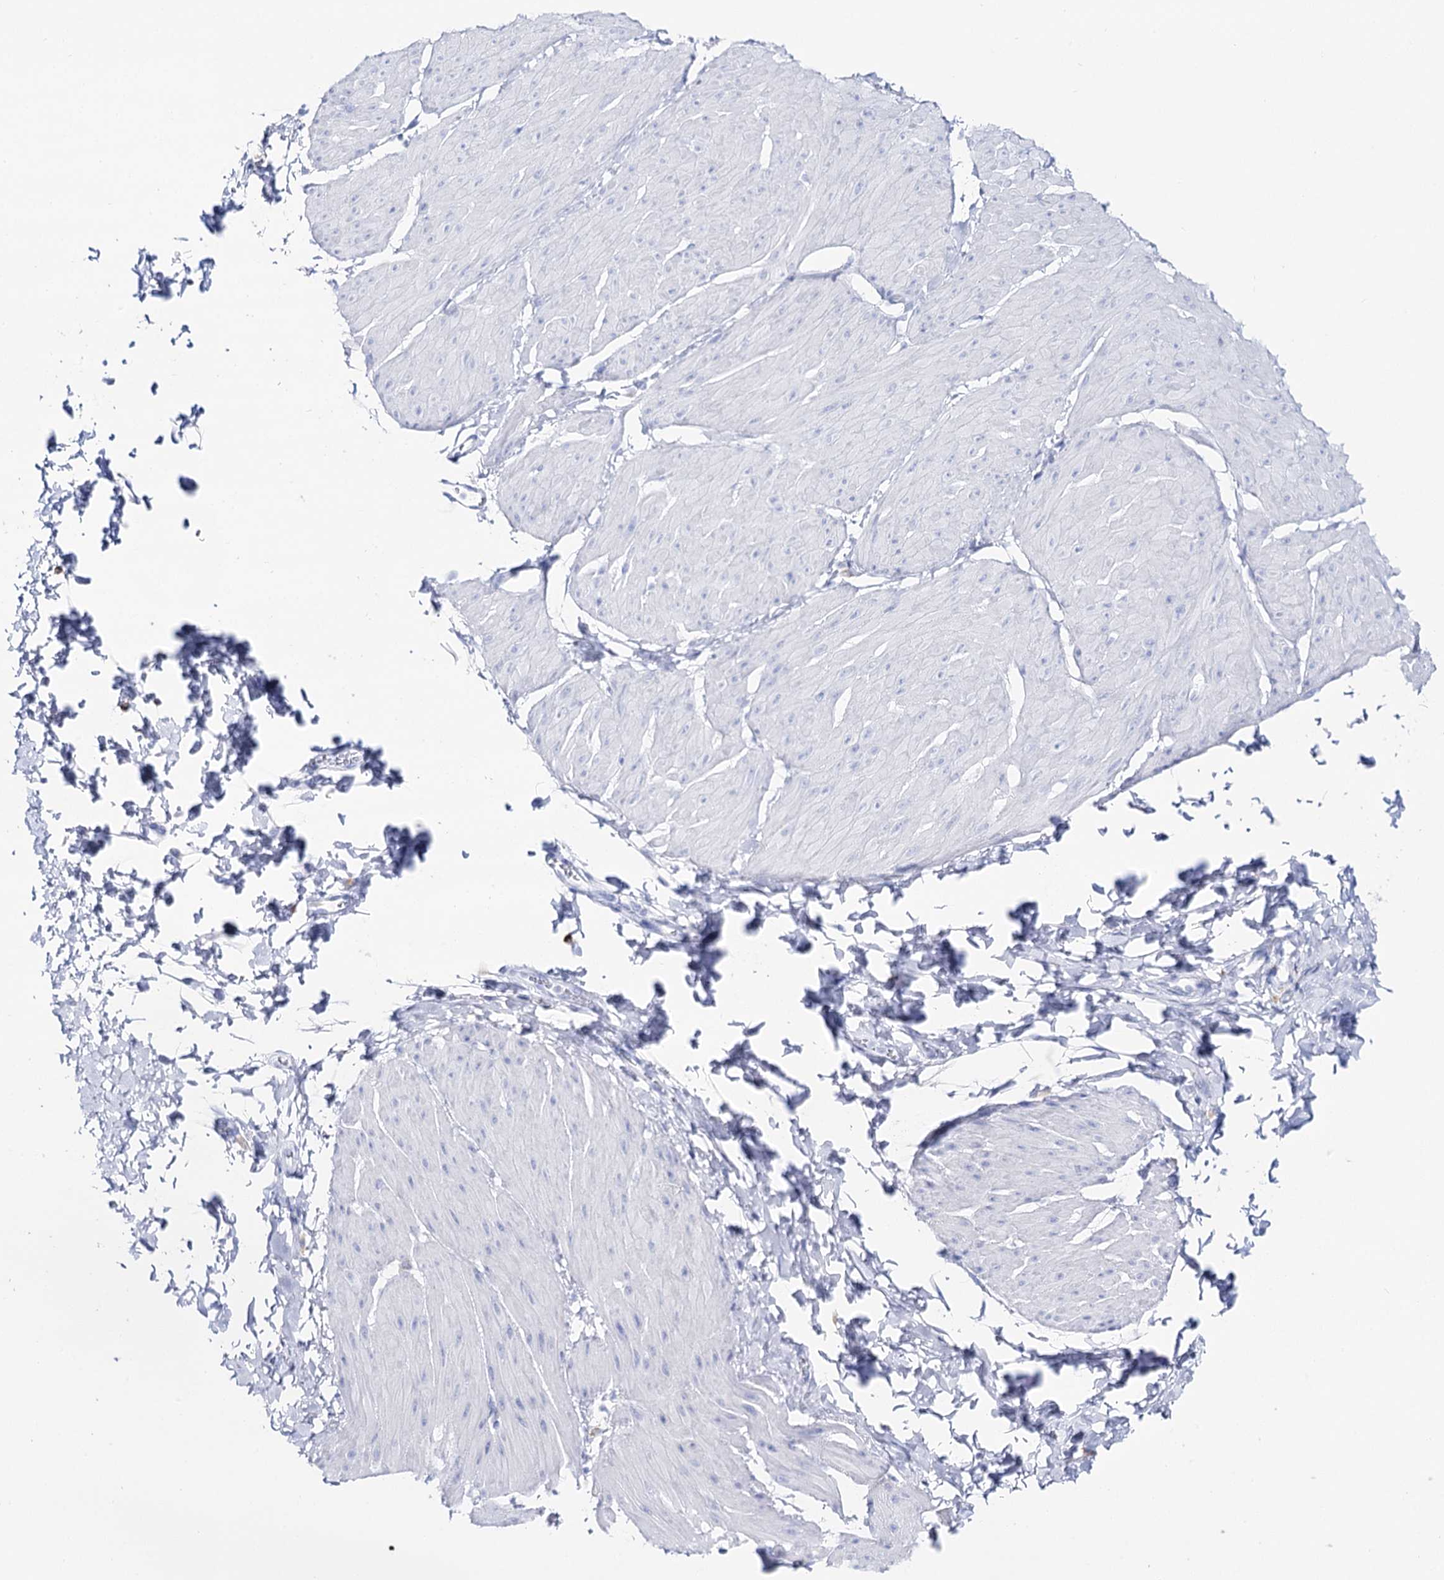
{"staining": {"intensity": "negative", "quantity": "none", "location": "none"}, "tissue": "smooth muscle", "cell_type": "Smooth muscle cells", "image_type": "normal", "snomed": [{"axis": "morphology", "description": "Urothelial carcinoma, High grade"}, {"axis": "topography", "description": "Urinary bladder"}], "caption": "Micrograph shows no significant protein staining in smooth muscle cells of normal smooth muscle.", "gene": "SLC3A1", "patient": {"sex": "male", "age": 46}}